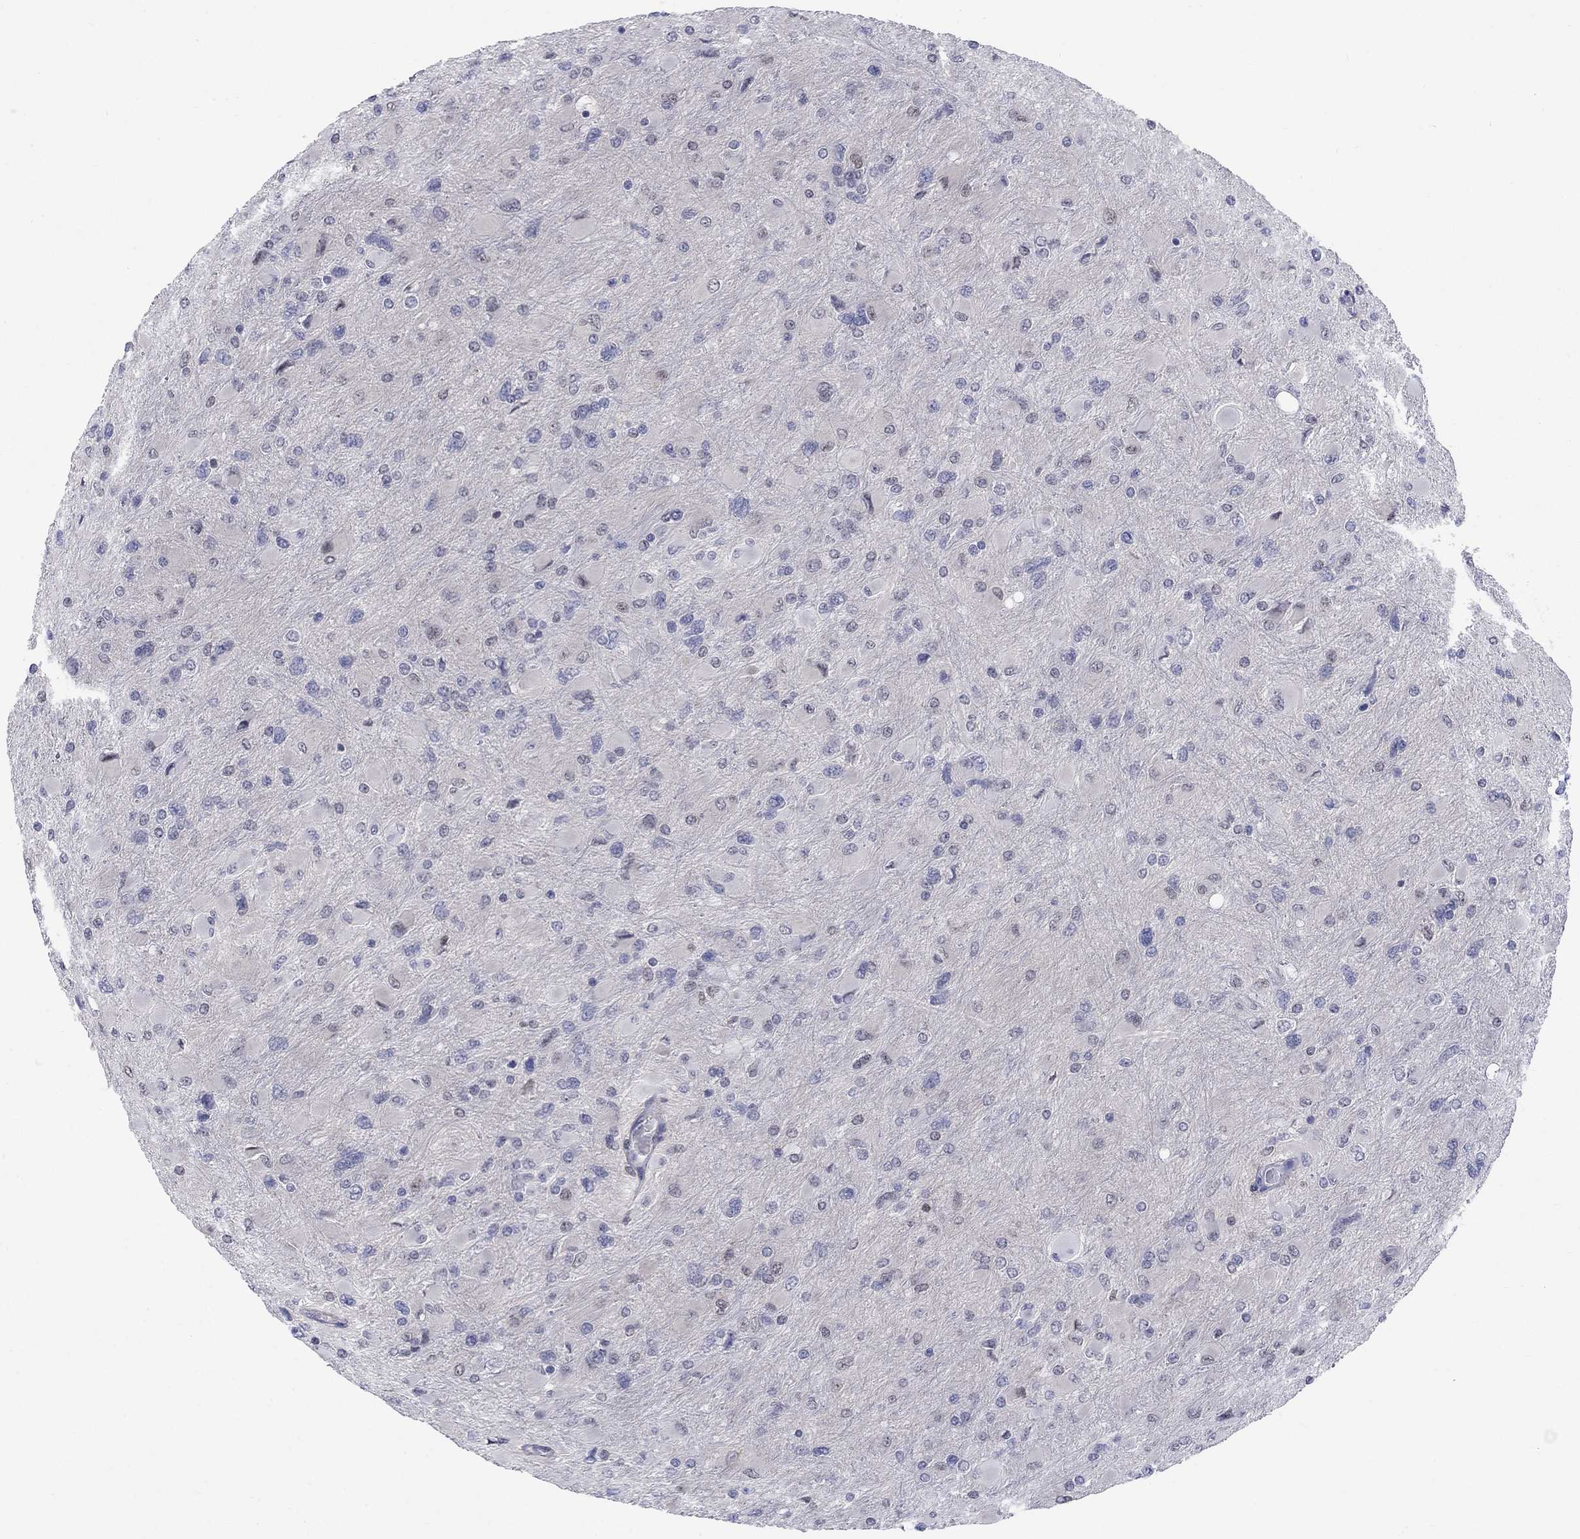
{"staining": {"intensity": "negative", "quantity": "none", "location": "none"}, "tissue": "glioma", "cell_type": "Tumor cells", "image_type": "cancer", "snomed": [{"axis": "morphology", "description": "Glioma, malignant, High grade"}, {"axis": "topography", "description": "Cerebral cortex"}], "caption": "Glioma stained for a protein using immunohistochemistry (IHC) reveals no staining tumor cells.", "gene": "EGFLAM", "patient": {"sex": "female", "age": 36}}